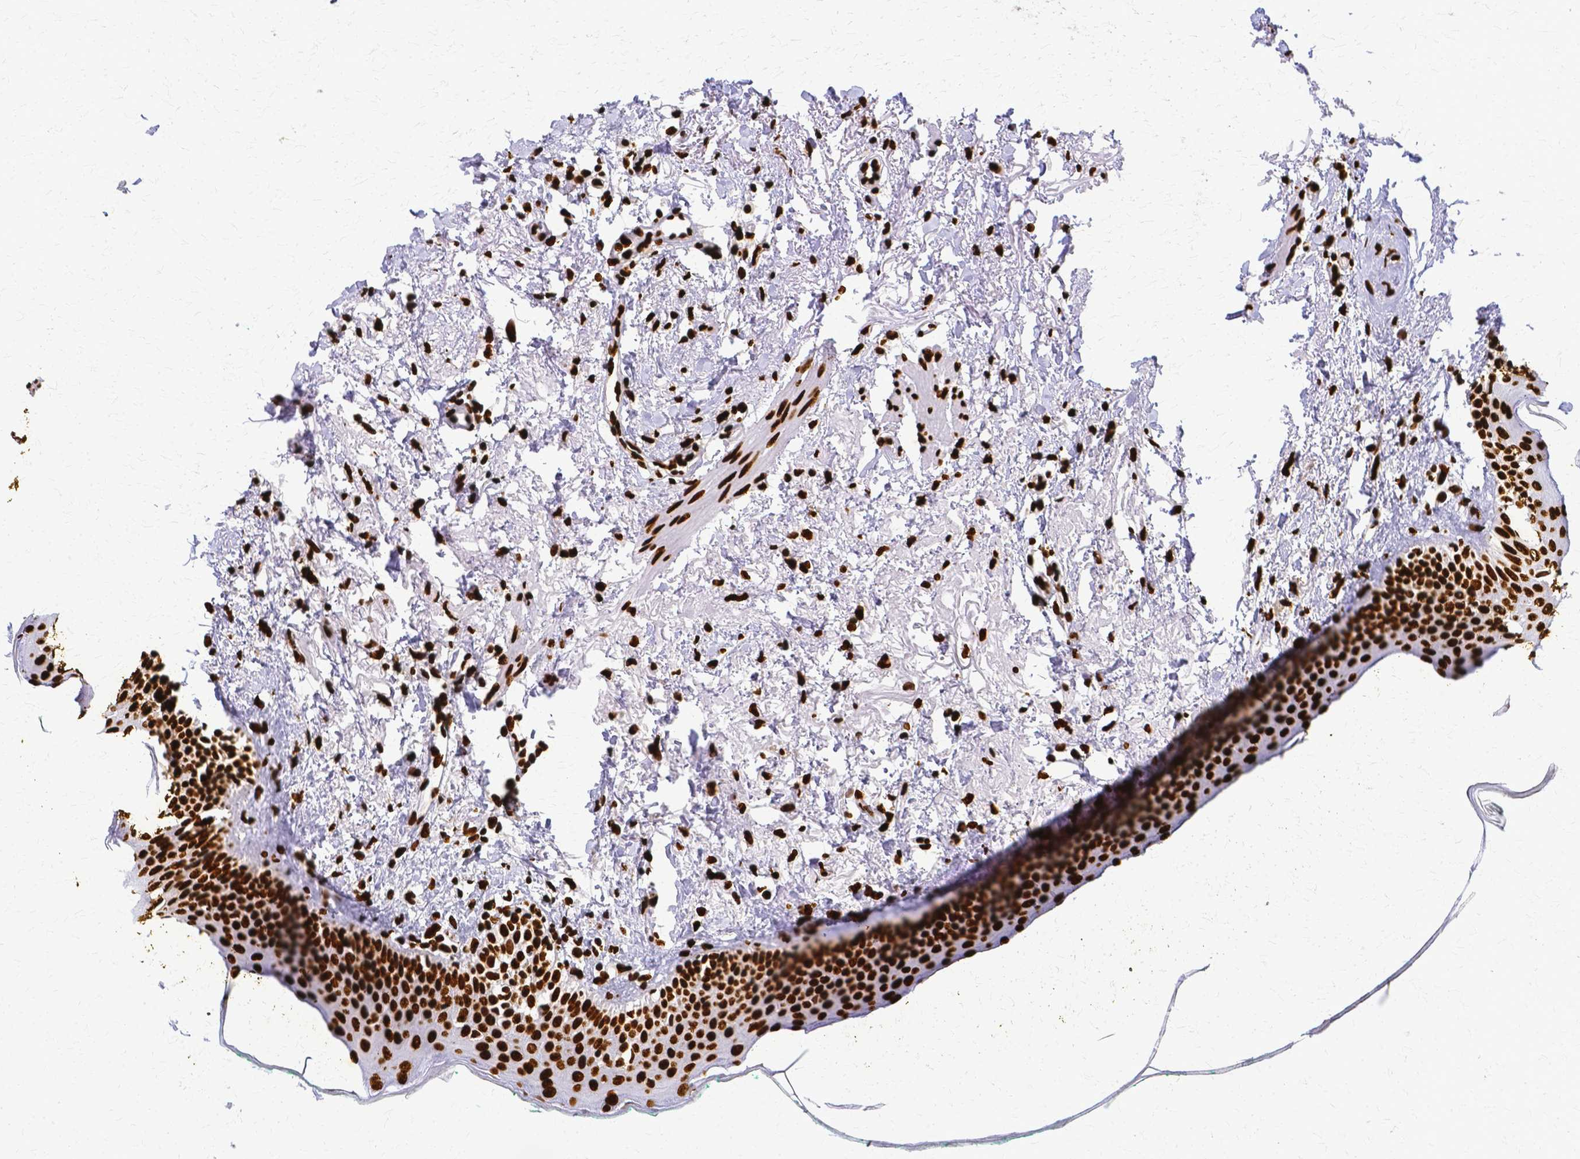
{"staining": {"intensity": "strong", "quantity": ">75%", "location": "nuclear"}, "tissue": "oral mucosa", "cell_type": "Squamous epithelial cells", "image_type": "normal", "snomed": [{"axis": "morphology", "description": "Normal tissue, NOS"}, {"axis": "topography", "description": "Oral tissue"}], "caption": "An image showing strong nuclear expression in about >75% of squamous epithelial cells in unremarkable oral mucosa, as visualized by brown immunohistochemical staining.", "gene": "SFPQ", "patient": {"sex": "female", "age": 70}}